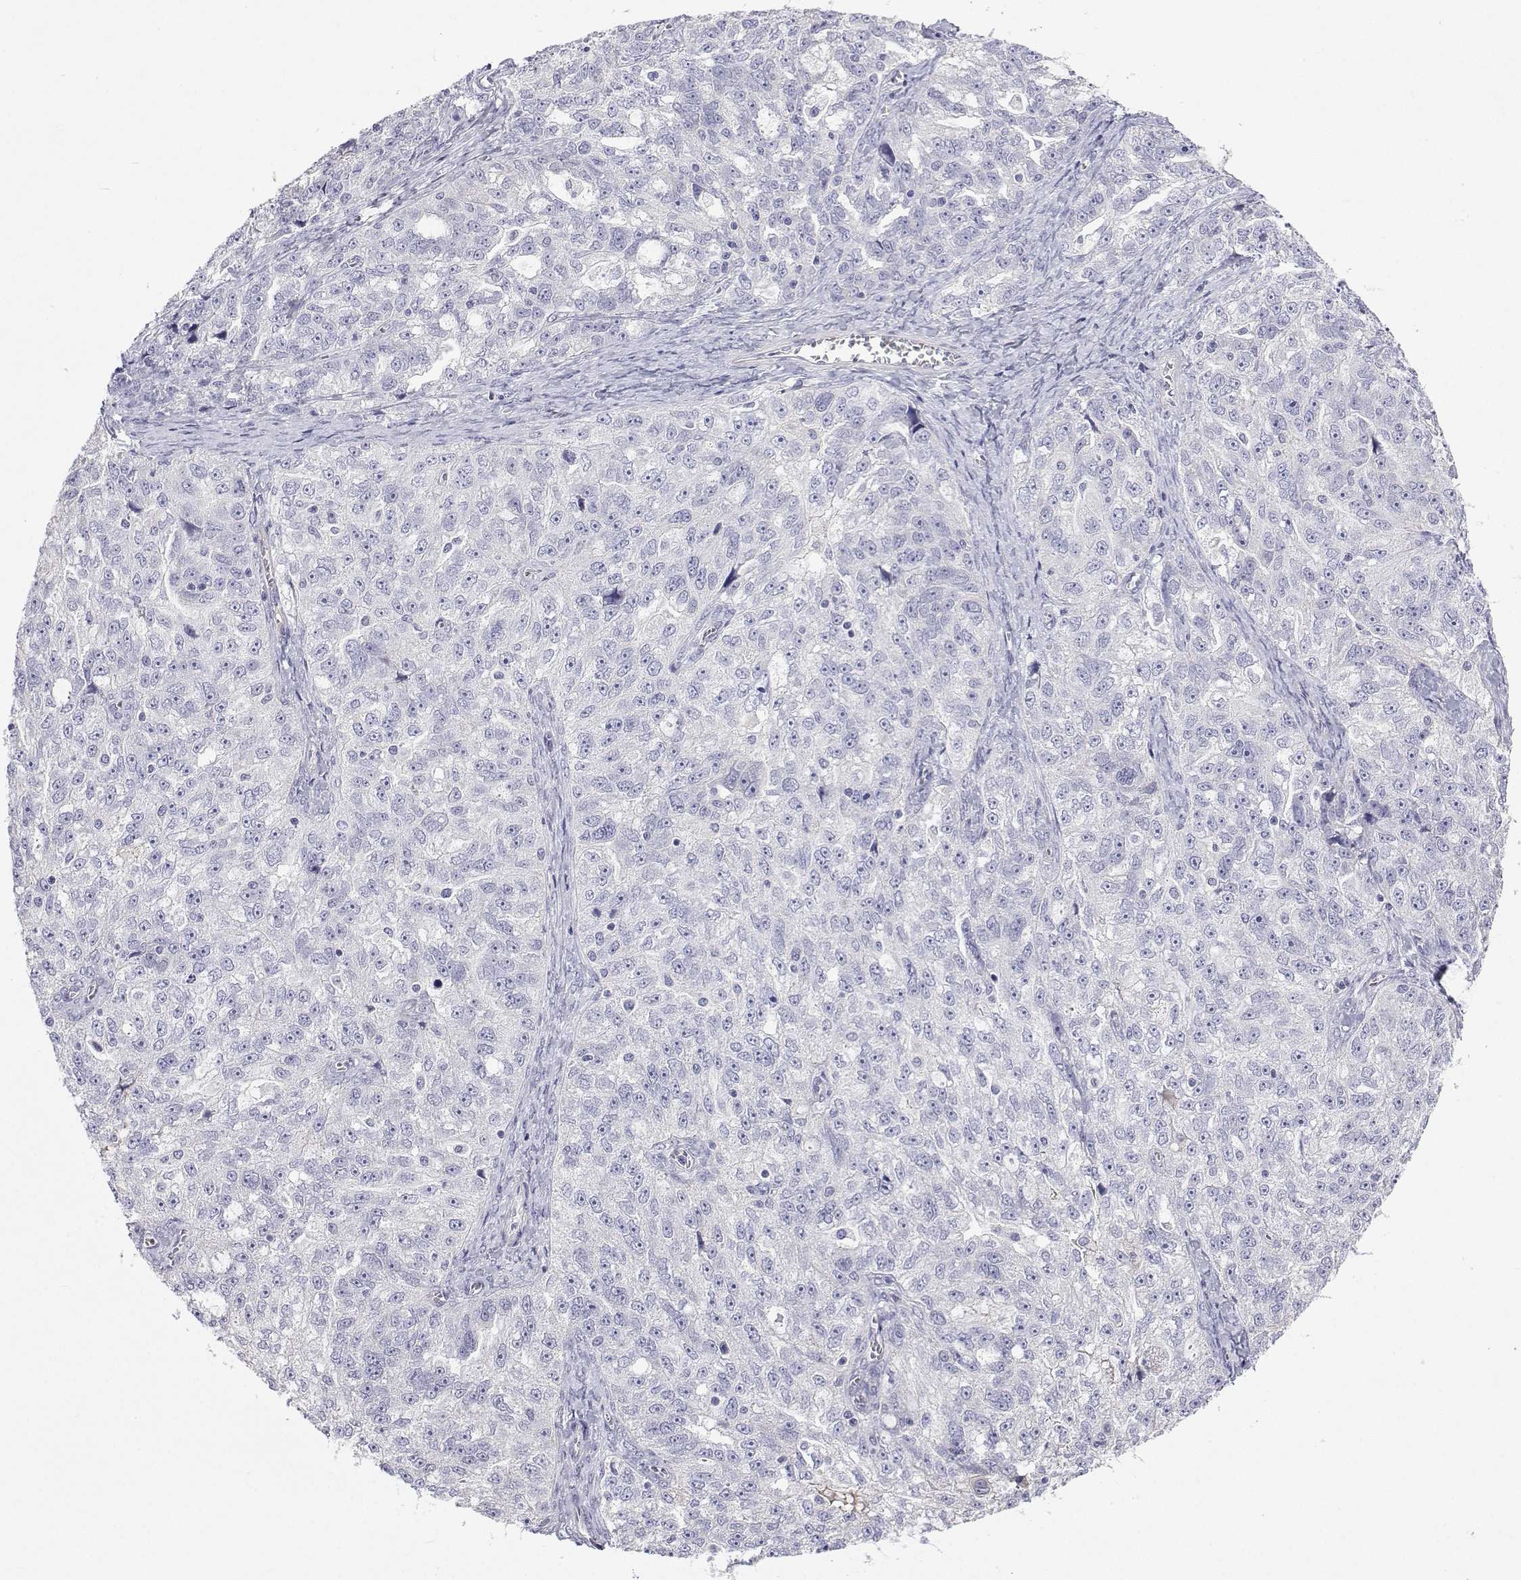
{"staining": {"intensity": "negative", "quantity": "none", "location": "none"}, "tissue": "ovarian cancer", "cell_type": "Tumor cells", "image_type": "cancer", "snomed": [{"axis": "morphology", "description": "Cystadenocarcinoma, serous, NOS"}, {"axis": "topography", "description": "Ovary"}], "caption": "Histopathology image shows no significant protein positivity in tumor cells of ovarian serous cystadenocarcinoma.", "gene": "ANKRD65", "patient": {"sex": "female", "age": 51}}